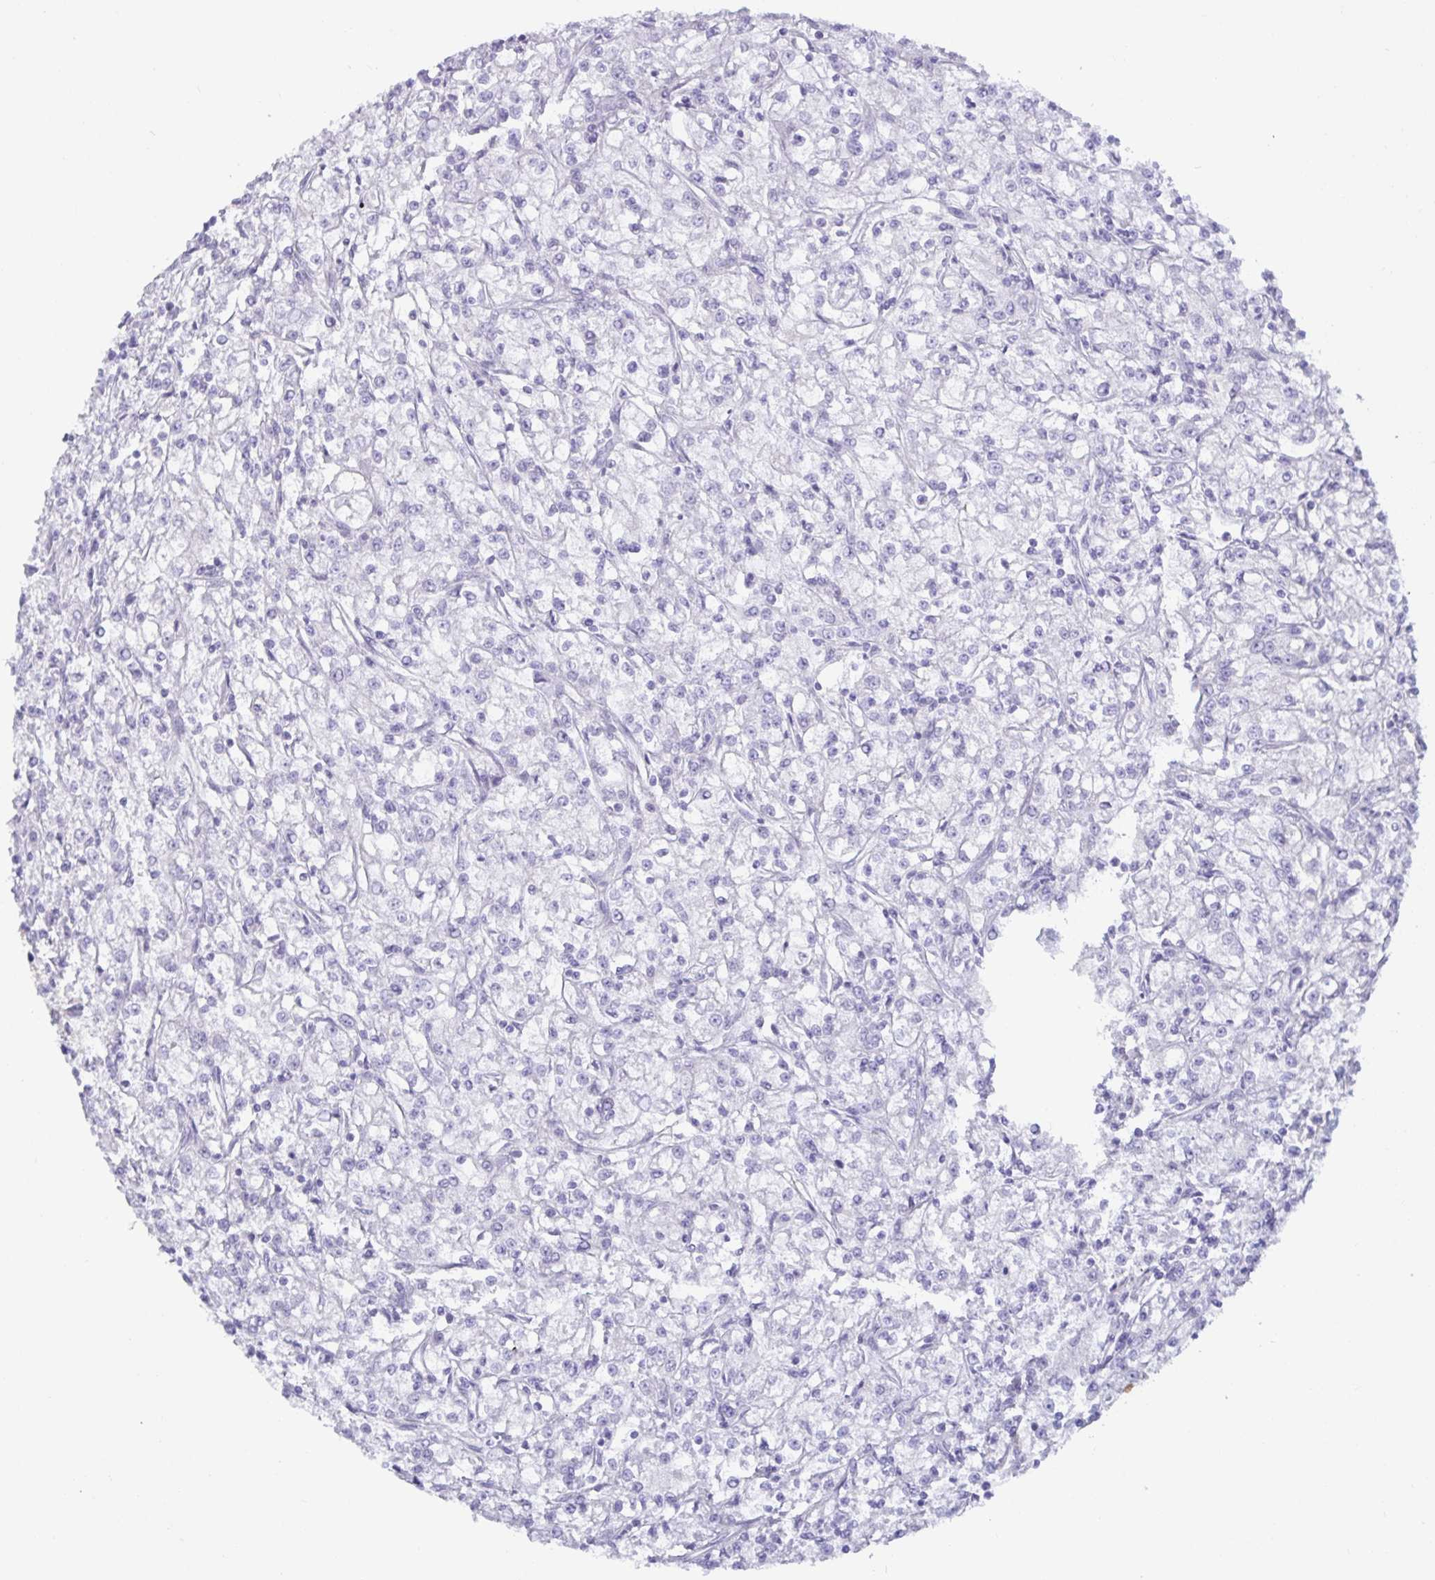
{"staining": {"intensity": "negative", "quantity": "none", "location": "none"}, "tissue": "renal cancer", "cell_type": "Tumor cells", "image_type": "cancer", "snomed": [{"axis": "morphology", "description": "Adenocarcinoma, NOS"}, {"axis": "topography", "description": "Kidney"}], "caption": "Photomicrograph shows no significant protein positivity in tumor cells of renal cancer (adenocarcinoma).", "gene": "SPAG4", "patient": {"sex": "female", "age": 59}}